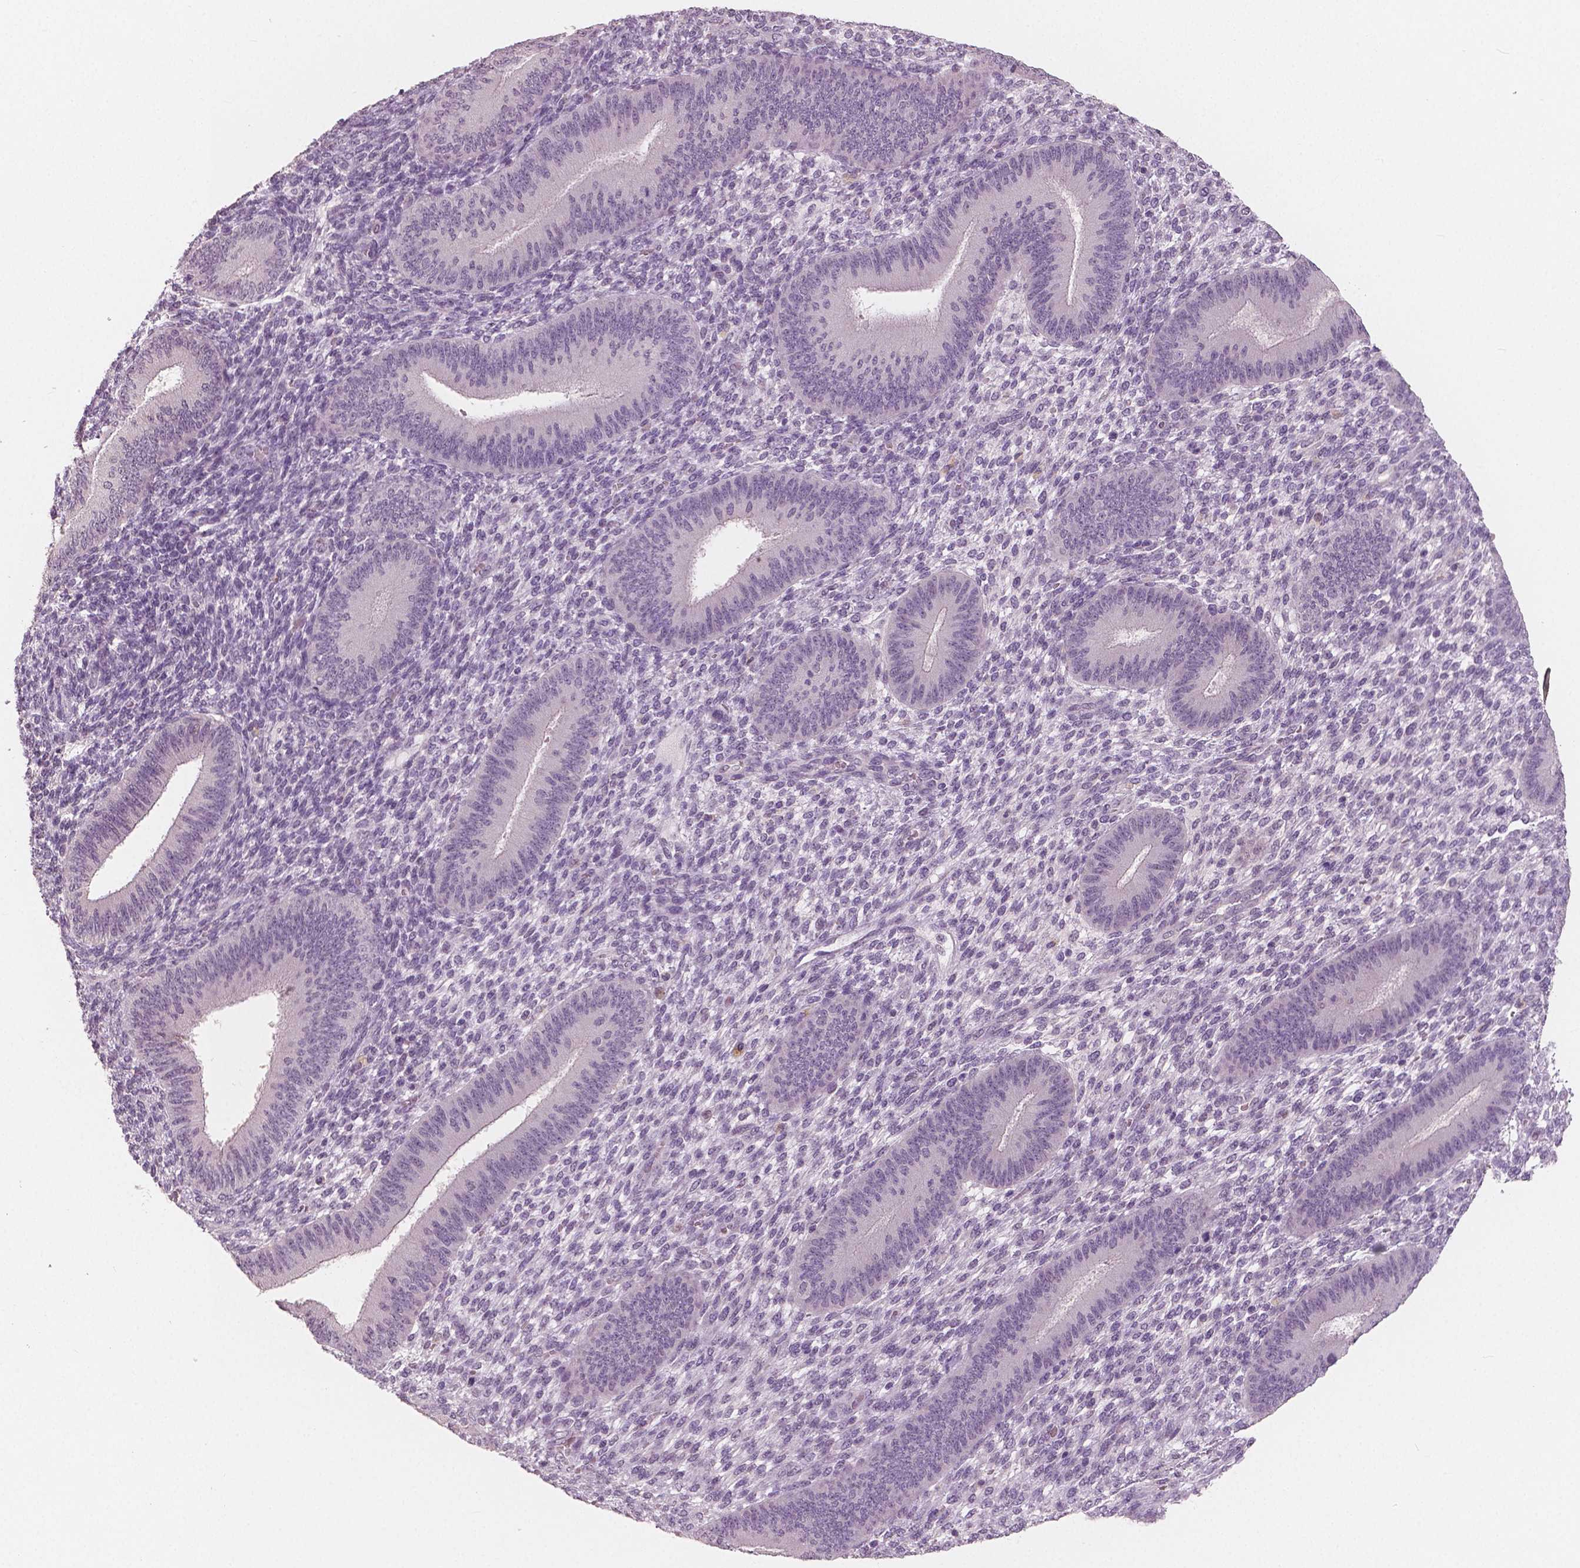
{"staining": {"intensity": "negative", "quantity": "none", "location": "none"}, "tissue": "endometrium", "cell_type": "Cells in endometrial stroma", "image_type": "normal", "snomed": [{"axis": "morphology", "description": "Normal tissue, NOS"}, {"axis": "topography", "description": "Endometrium"}], "caption": "Image shows no protein expression in cells in endometrial stroma of unremarkable endometrium. (Brightfield microscopy of DAB immunohistochemistry (IHC) at high magnification).", "gene": "RNASE7", "patient": {"sex": "female", "age": 39}}